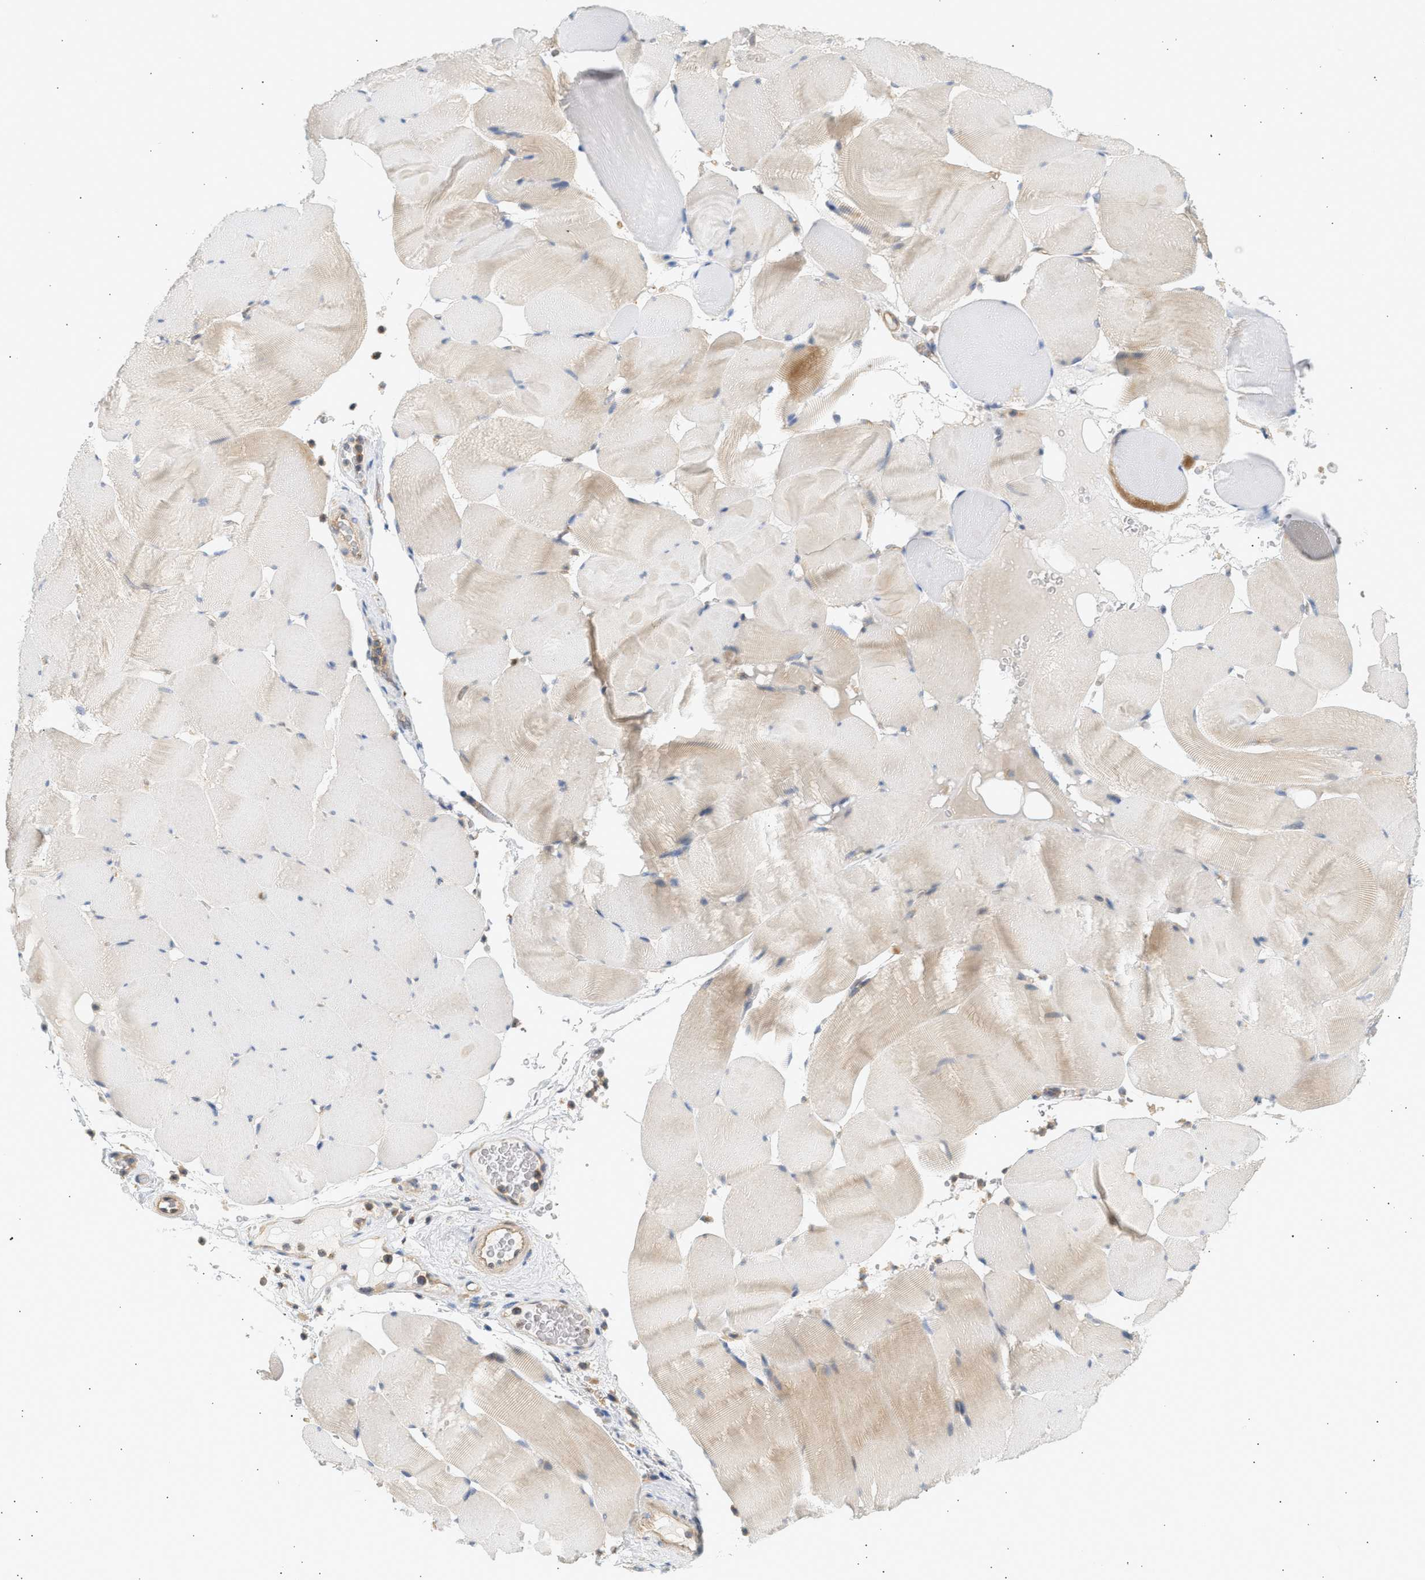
{"staining": {"intensity": "weak", "quantity": ">75%", "location": "cytoplasmic/membranous"}, "tissue": "skeletal muscle", "cell_type": "Myocytes", "image_type": "normal", "snomed": [{"axis": "morphology", "description": "Normal tissue, NOS"}, {"axis": "topography", "description": "Skeletal muscle"}], "caption": "This image shows IHC staining of unremarkable human skeletal muscle, with low weak cytoplasmic/membranous staining in approximately >75% of myocytes.", "gene": "PAFAH1B1", "patient": {"sex": "male", "age": 62}}